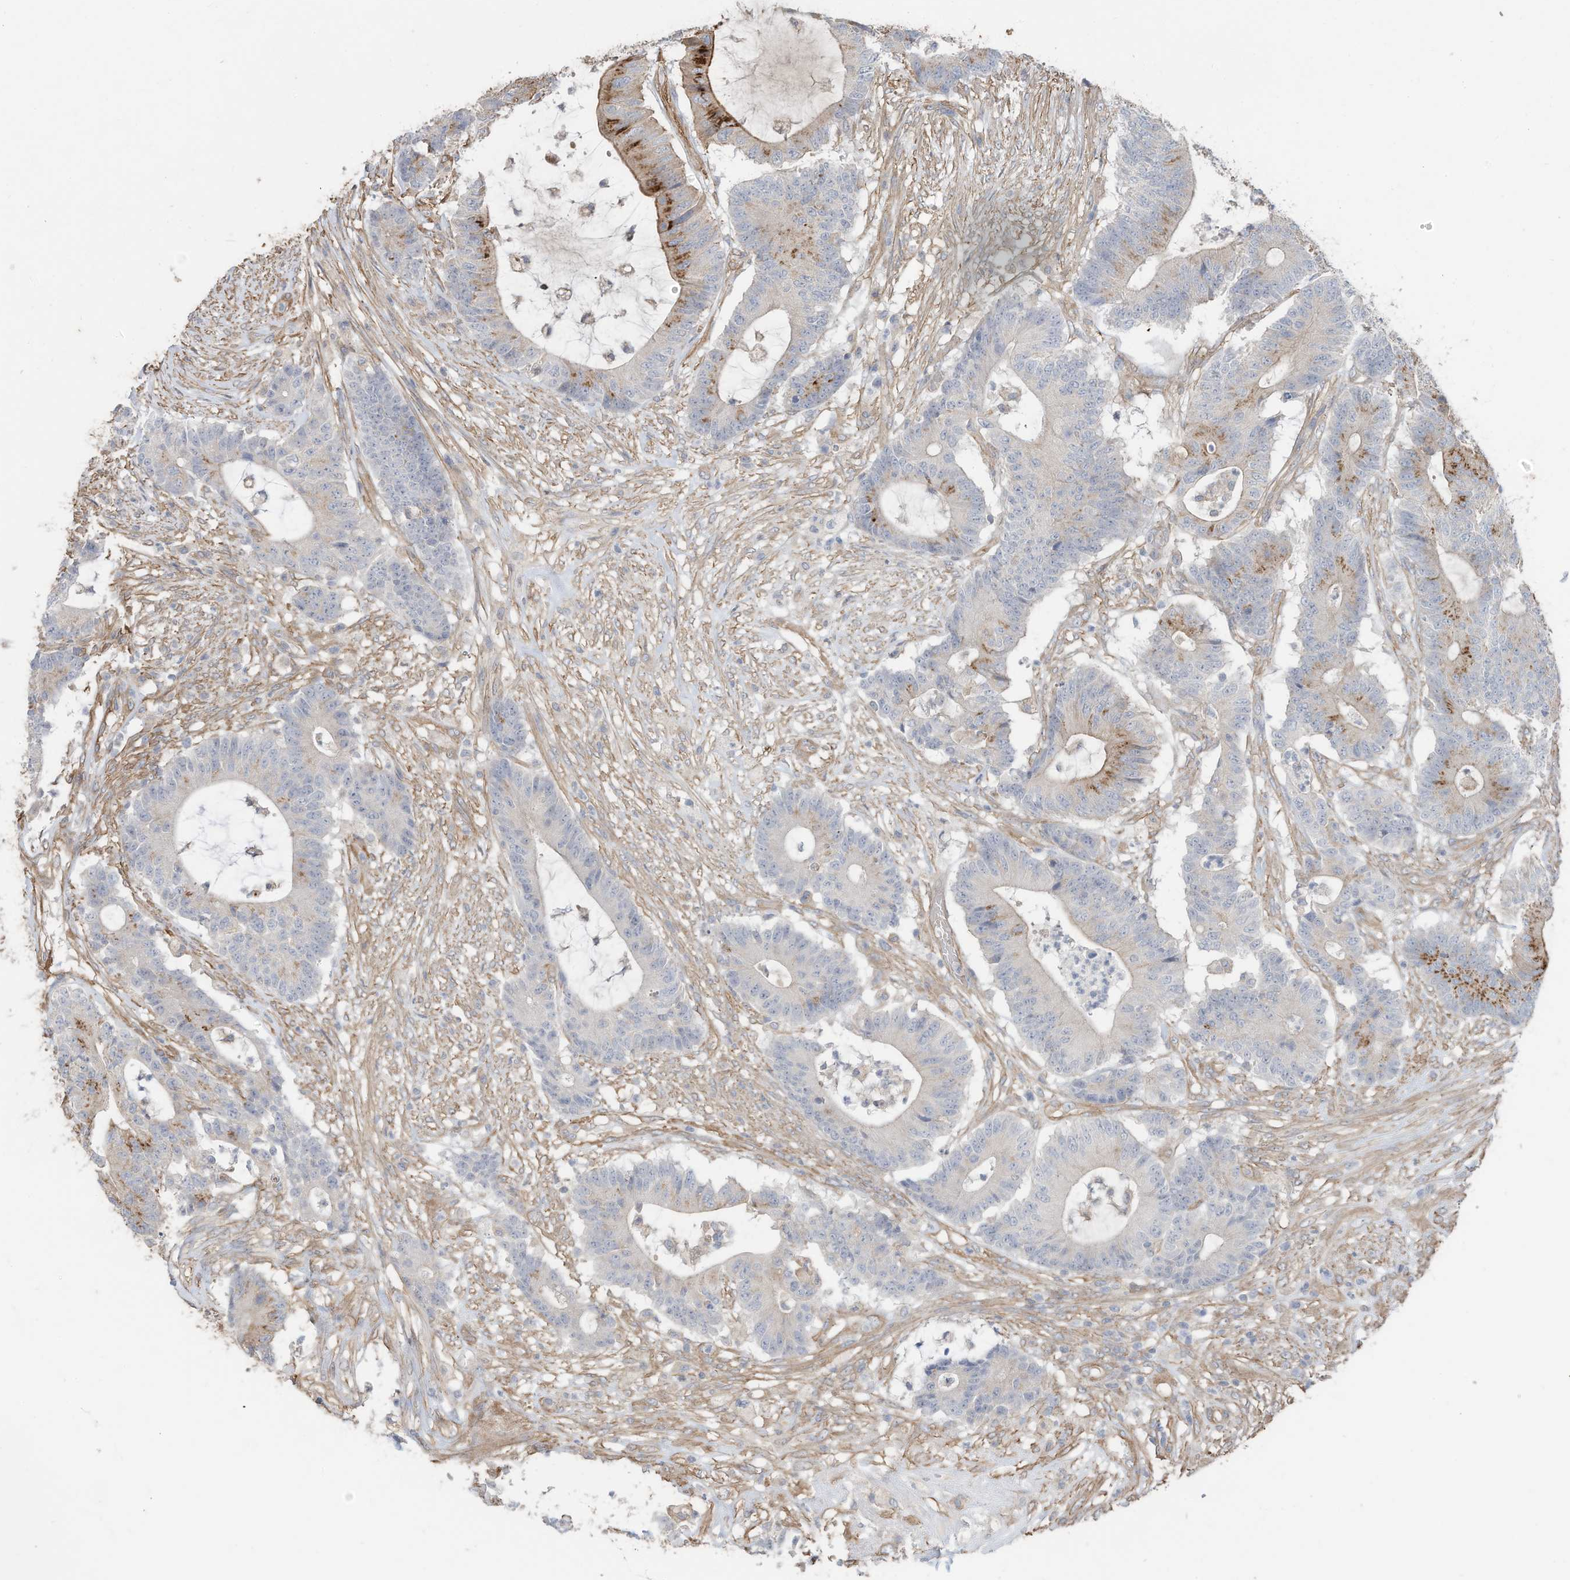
{"staining": {"intensity": "moderate", "quantity": "25%-75%", "location": "cytoplasmic/membranous"}, "tissue": "colorectal cancer", "cell_type": "Tumor cells", "image_type": "cancer", "snomed": [{"axis": "morphology", "description": "Adenocarcinoma, NOS"}, {"axis": "topography", "description": "Colon"}], "caption": "The photomicrograph demonstrates staining of colorectal adenocarcinoma, revealing moderate cytoplasmic/membranous protein staining (brown color) within tumor cells.", "gene": "SLC17A7", "patient": {"sex": "female", "age": 84}}